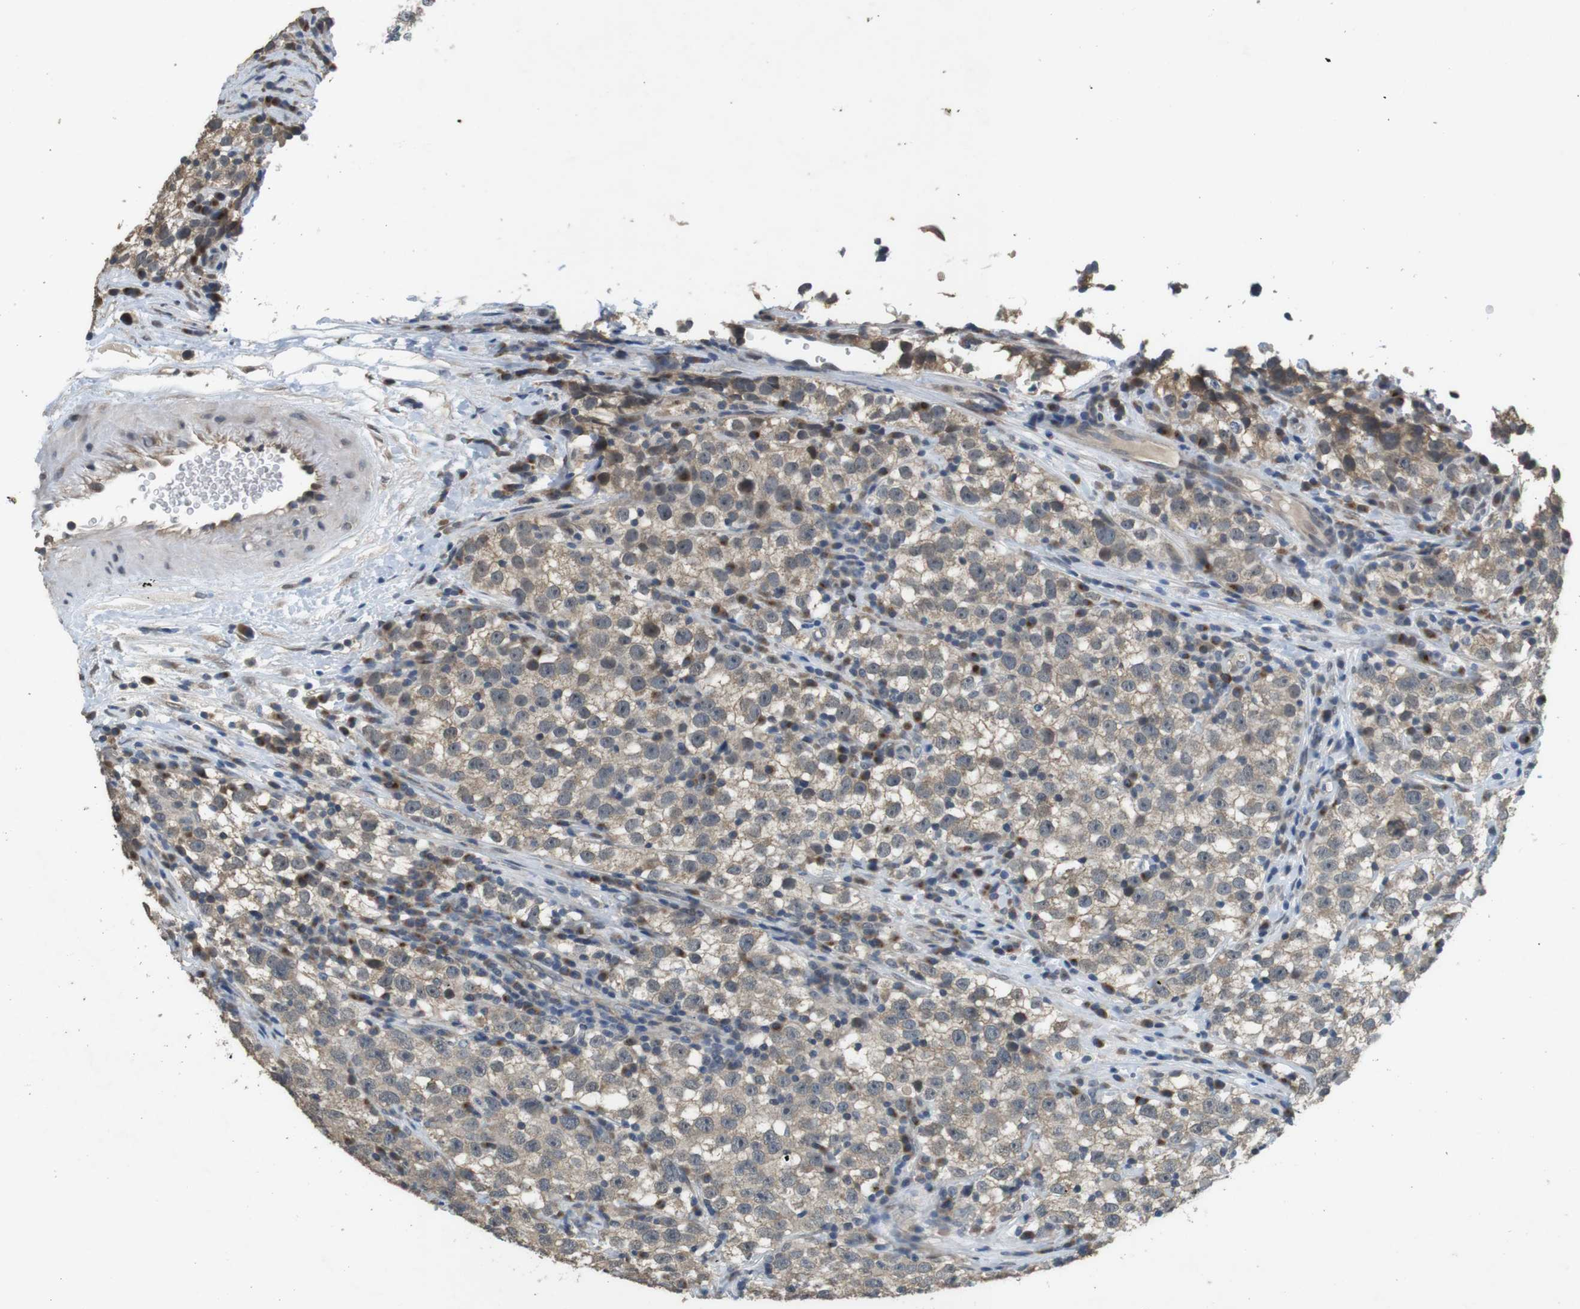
{"staining": {"intensity": "weak", "quantity": ">75%", "location": "cytoplasmic/membranous"}, "tissue": "testis cancer", "cell_type": "Tumor cells", "image_type": "cancer", "snomed": [{"axis": "morphology", "description": "Seminoma, NOS"}, {"axis": "topography", "description": "Testis"}], "caption": "Testis seminoma stained with DAB immunohistochemistry (IHC) exhibits low levels of weak cytoplasmic/membranous expression in about >75% of tumor cells.", "gene": "CLDN7", "patient": {"sex": "male", "age": 22}}